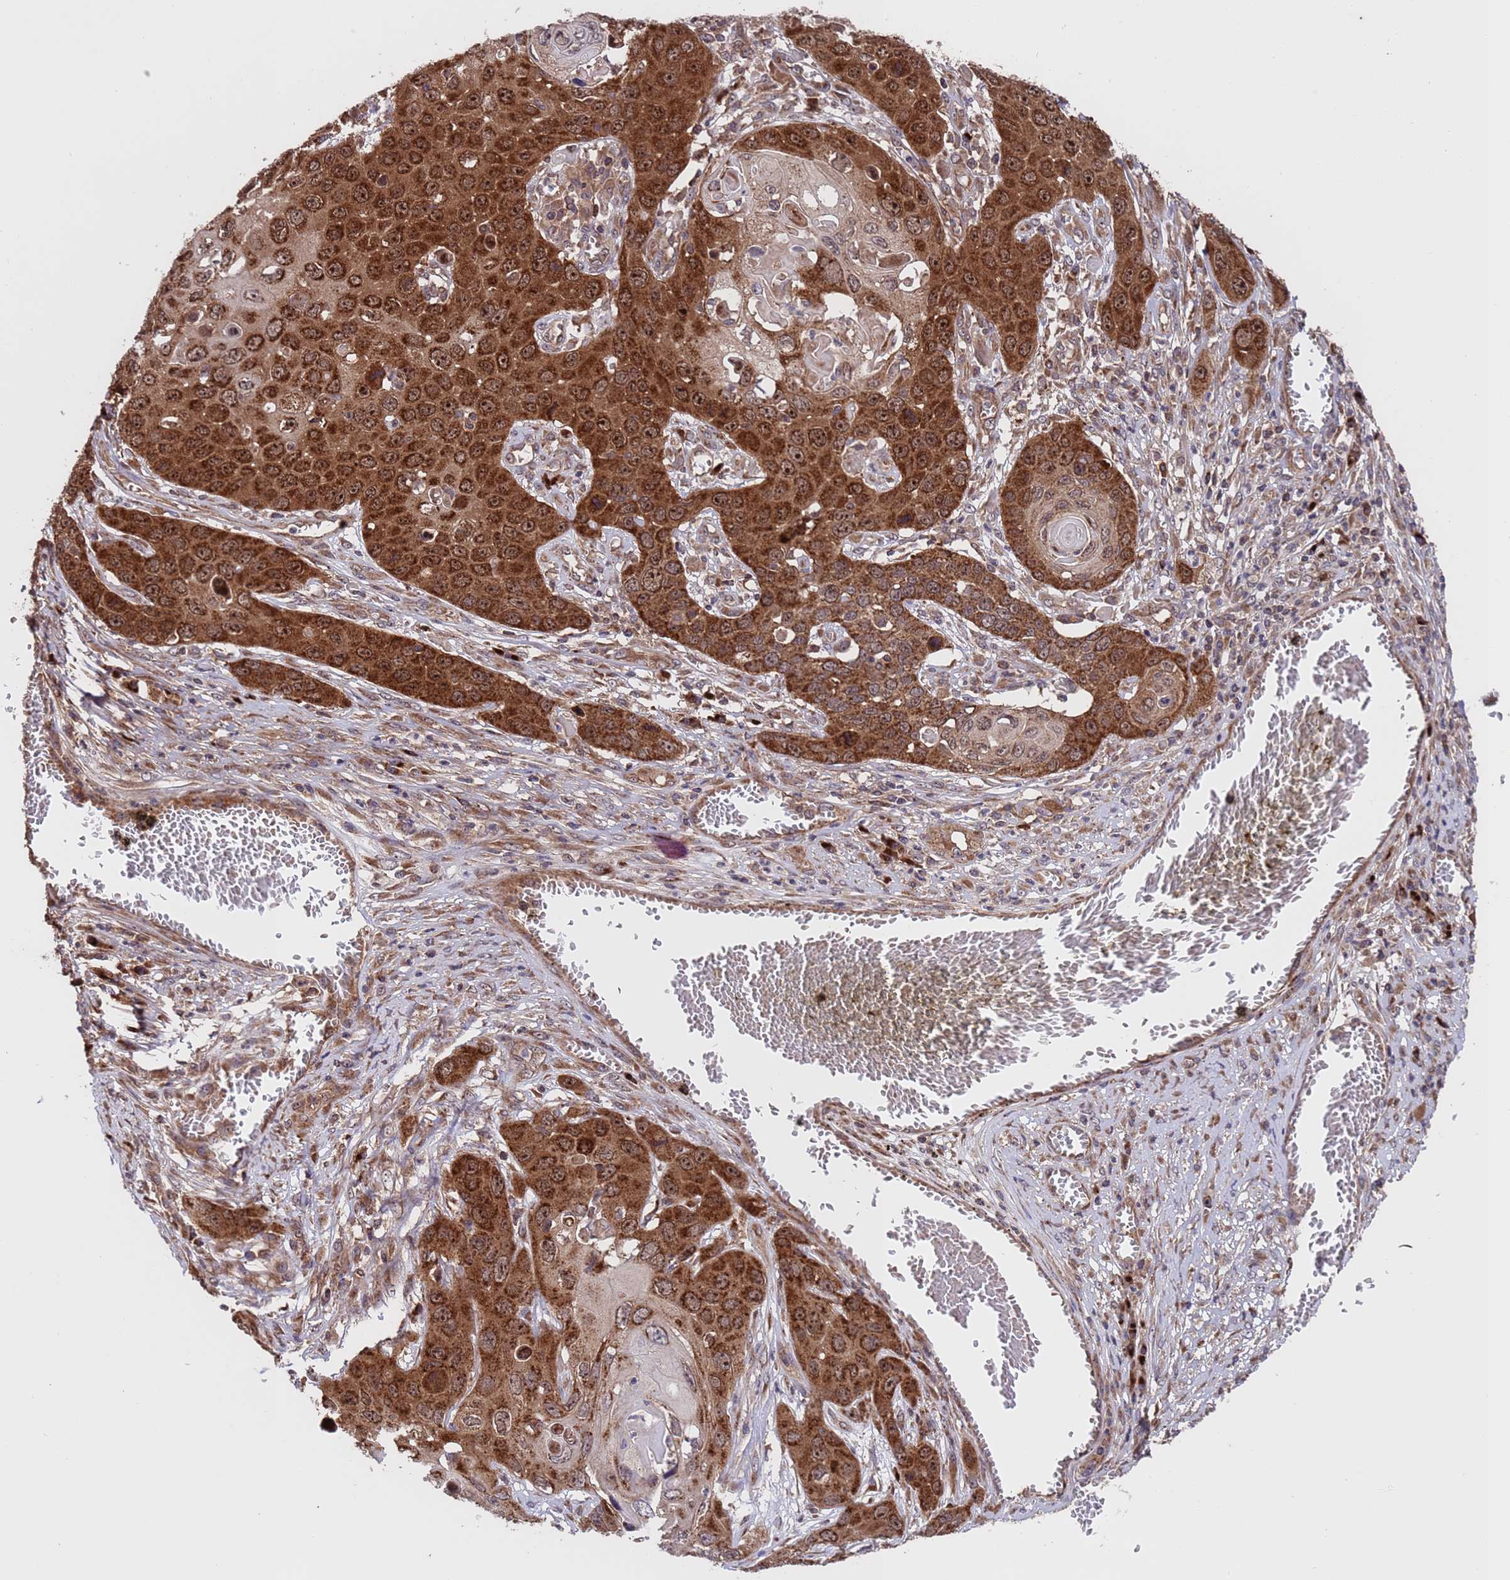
{"staining": {"intensity": "strong", "quantity": ">75%", "location": "cytoplasmic/membranous,nuclear"}, "tissue": "skin cancer", "cell_type": "Tumor cells", "image_type": "cancer", "snomed": [{"axis": "morphology", "description": "Squamous cell carcinoma, NOS"}, {"axis": "topography", "description": "Skin"}], "caption": "Tumor cells display strong cytoplasmic/membranous and nuclear expression in about >75% of cells in skin squamous cell carcinoma. (DAB (3,3'-diaminobenzidine) = brown stain, brightfield microscopy at high magnification).", "gene": "TSR3", "patient": {"sex": "male", "age": 55}}